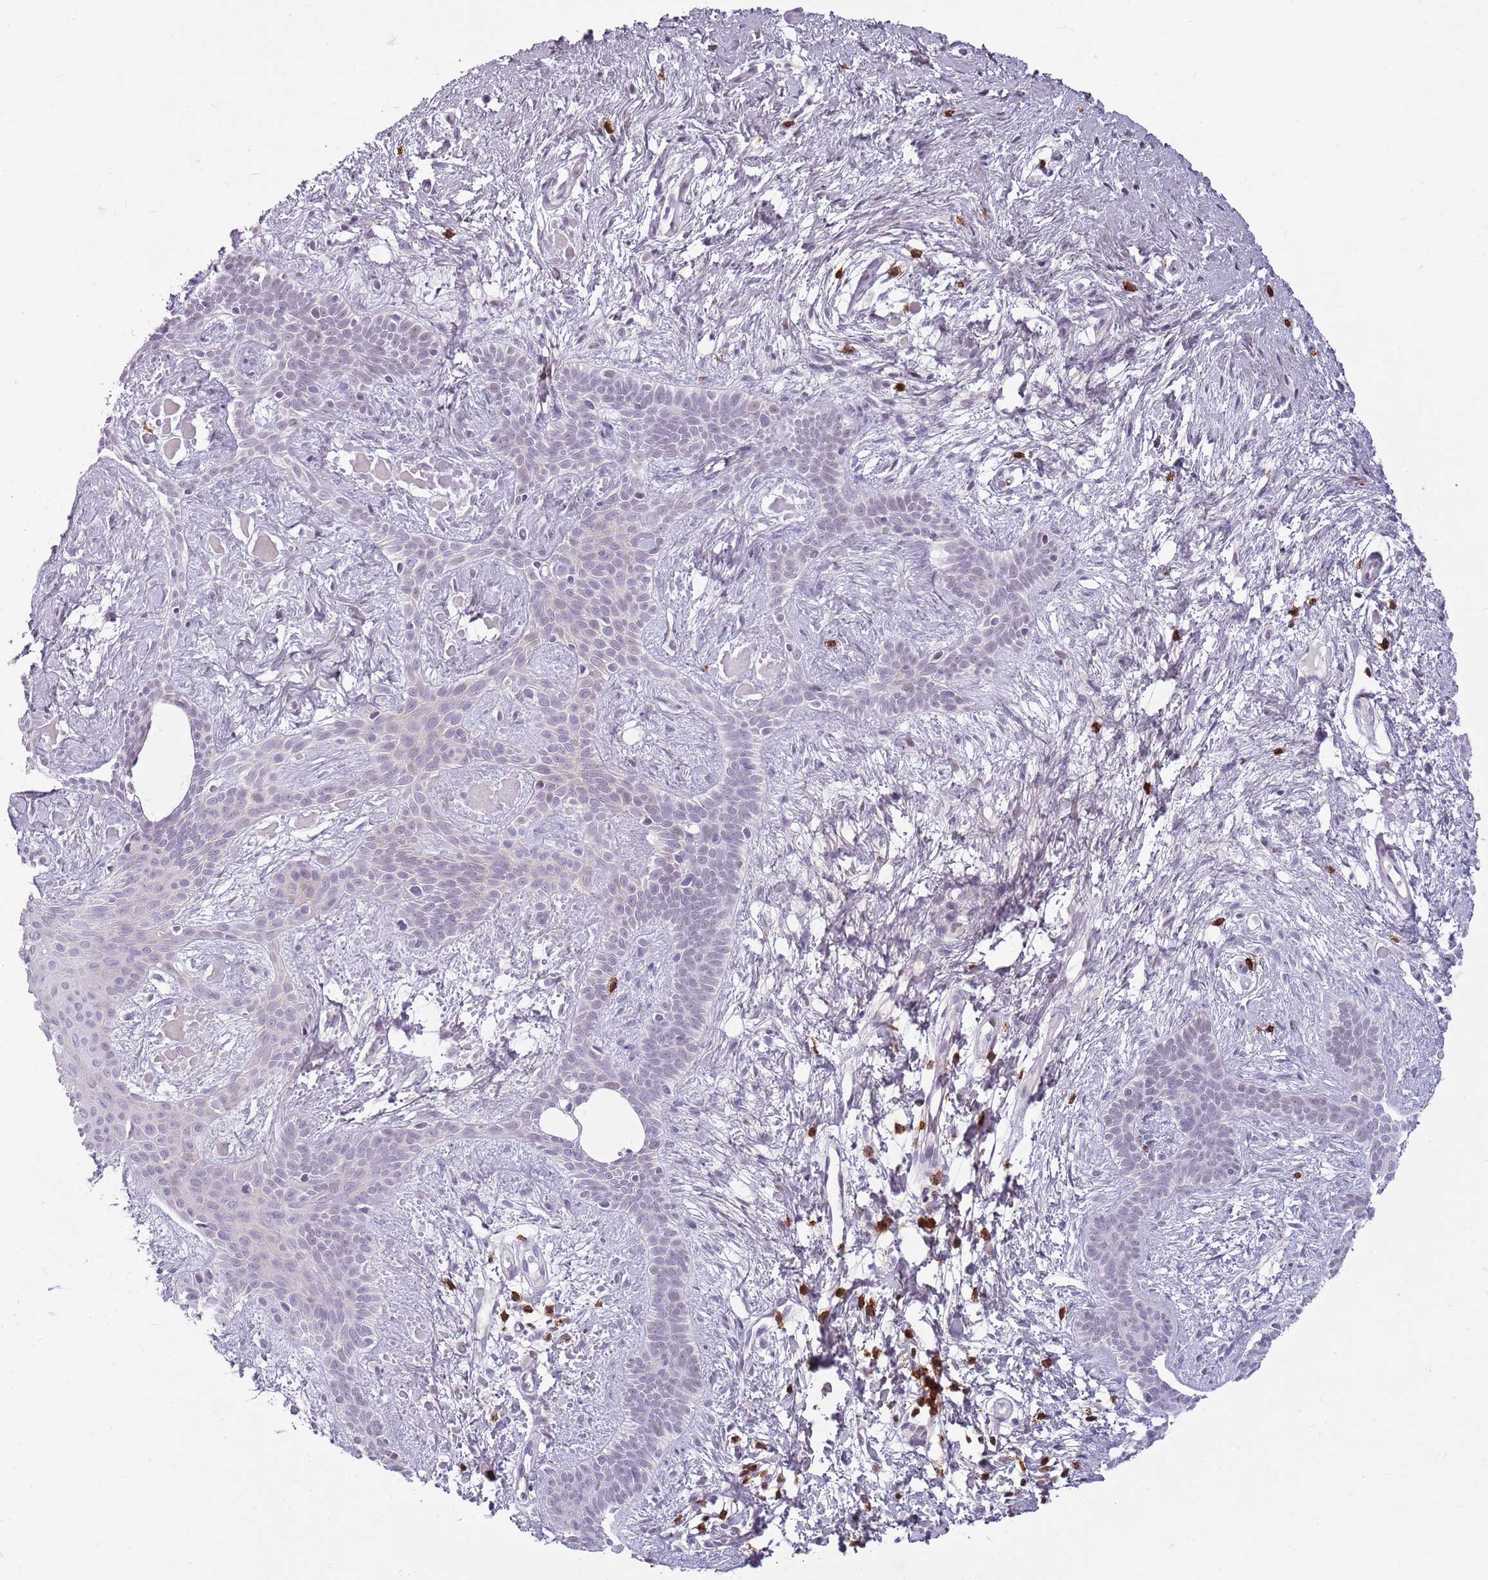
{"staining": {"intensity": "negative", "quantity": "none", "location": "none"}, "tissue": "skin cancer", "cell_type": "Tumor cells", "image_type": "cancer", "snomed": [{"axis": "morphology", "description": "Basal cell carcinoma"}, {"axis": "topography", "description": "Skin"}], "caption": "Immunohistochemical staining of human skin basal cell carcinoma reveals no significant staining in tumor cells.", "gene": "ZNF583", "patient": {"sex": "male", "age": 78}}